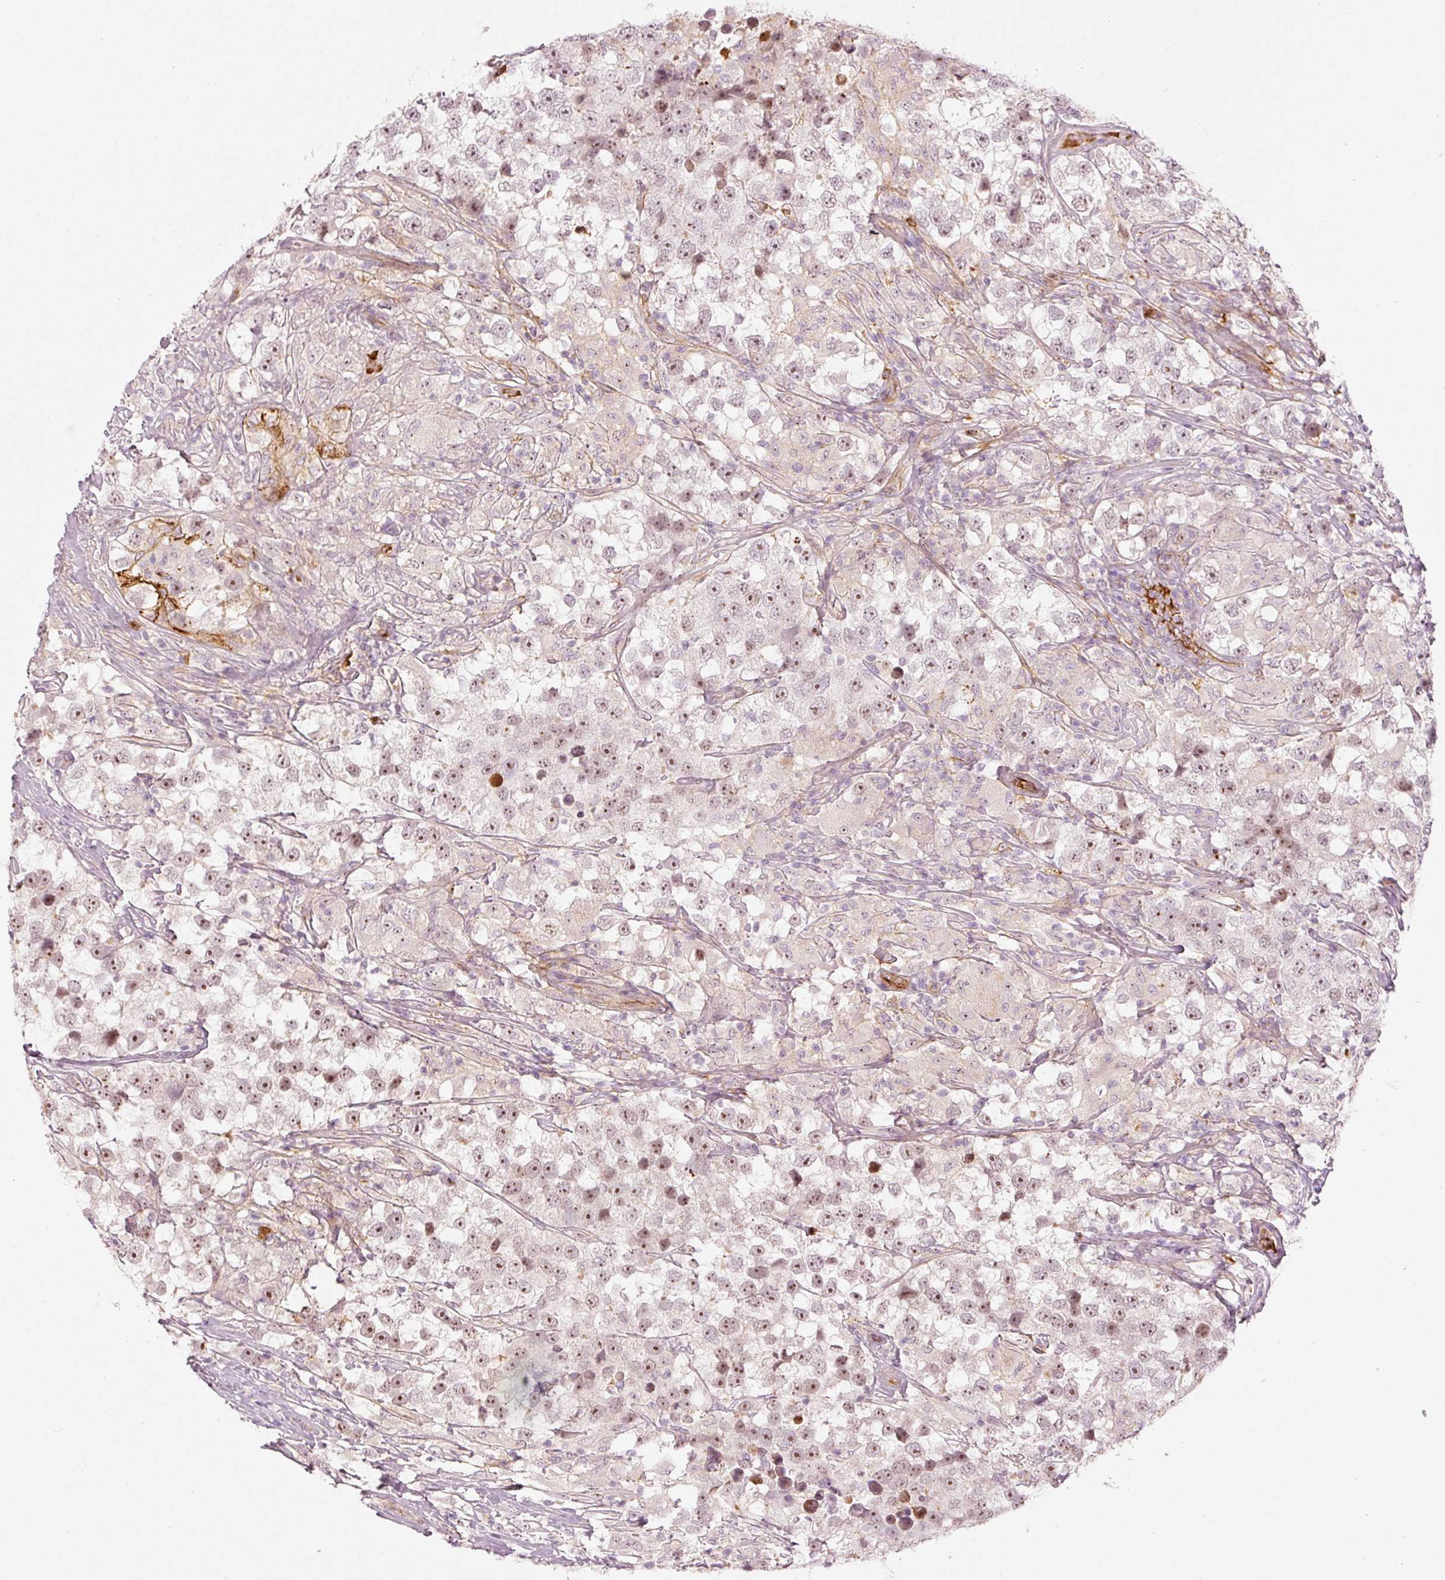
{"staining": {"intensity": "moderate", "quantity": ">75%", "location": "nuclear"}, "tissue": "testis cancer", "cell_type": "Tumor cells", "image_type": "cancer", "snomed": [{"axis": "morphology", "description": "Seminoma, NOS"}, {"axis": "topography", "description": "Testis"}], "caption": "A brown stain highlights moderate nuclear positivity of a protein in seminoma (testis) tumor cells.", "gene": "VCAM1", "patient": {"sex": "male", "age": 46}}